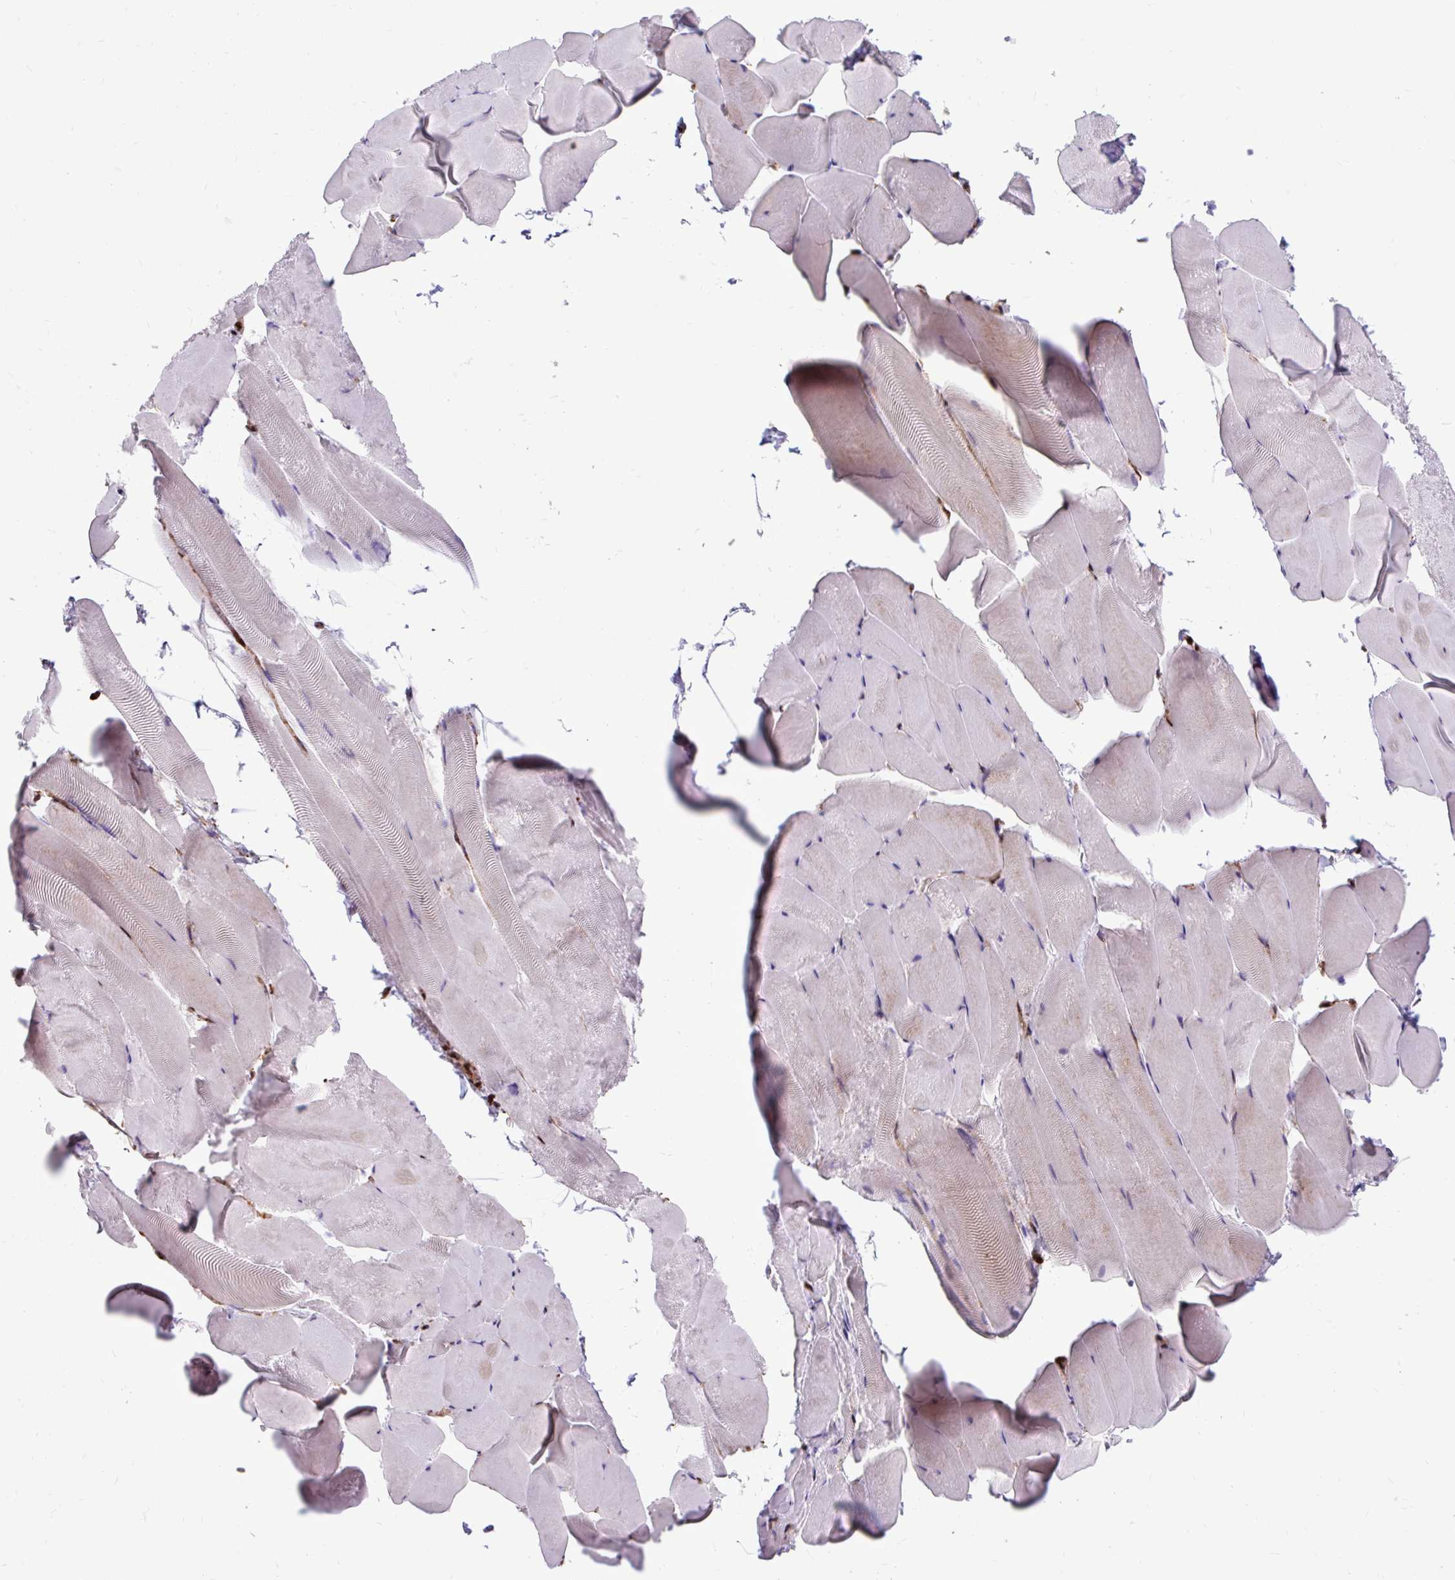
{"staining": {"intensity": "strong", "quantity": "25%-75%", "location": "nuclear"}, "tissue": "skeletal muscle", "cell_type": "Myocytes", "image_type": "normal", "snomed": [{"axis": "morphology", "description": "Normal tissue, NOS"}, {"axis": "topography", "description": "Skeletal muscle"}], "caption": "Myocytes display high levels of strong nuclear expression in about 25%-75% of cells in benign human skeletal muscle. The staining was performed using DAB, with brown indicating positive protein expression. Nuclei are stained blue with hematoxylin.", "gene": "FUS", "patient": {"sex": "female", "age": 64}}